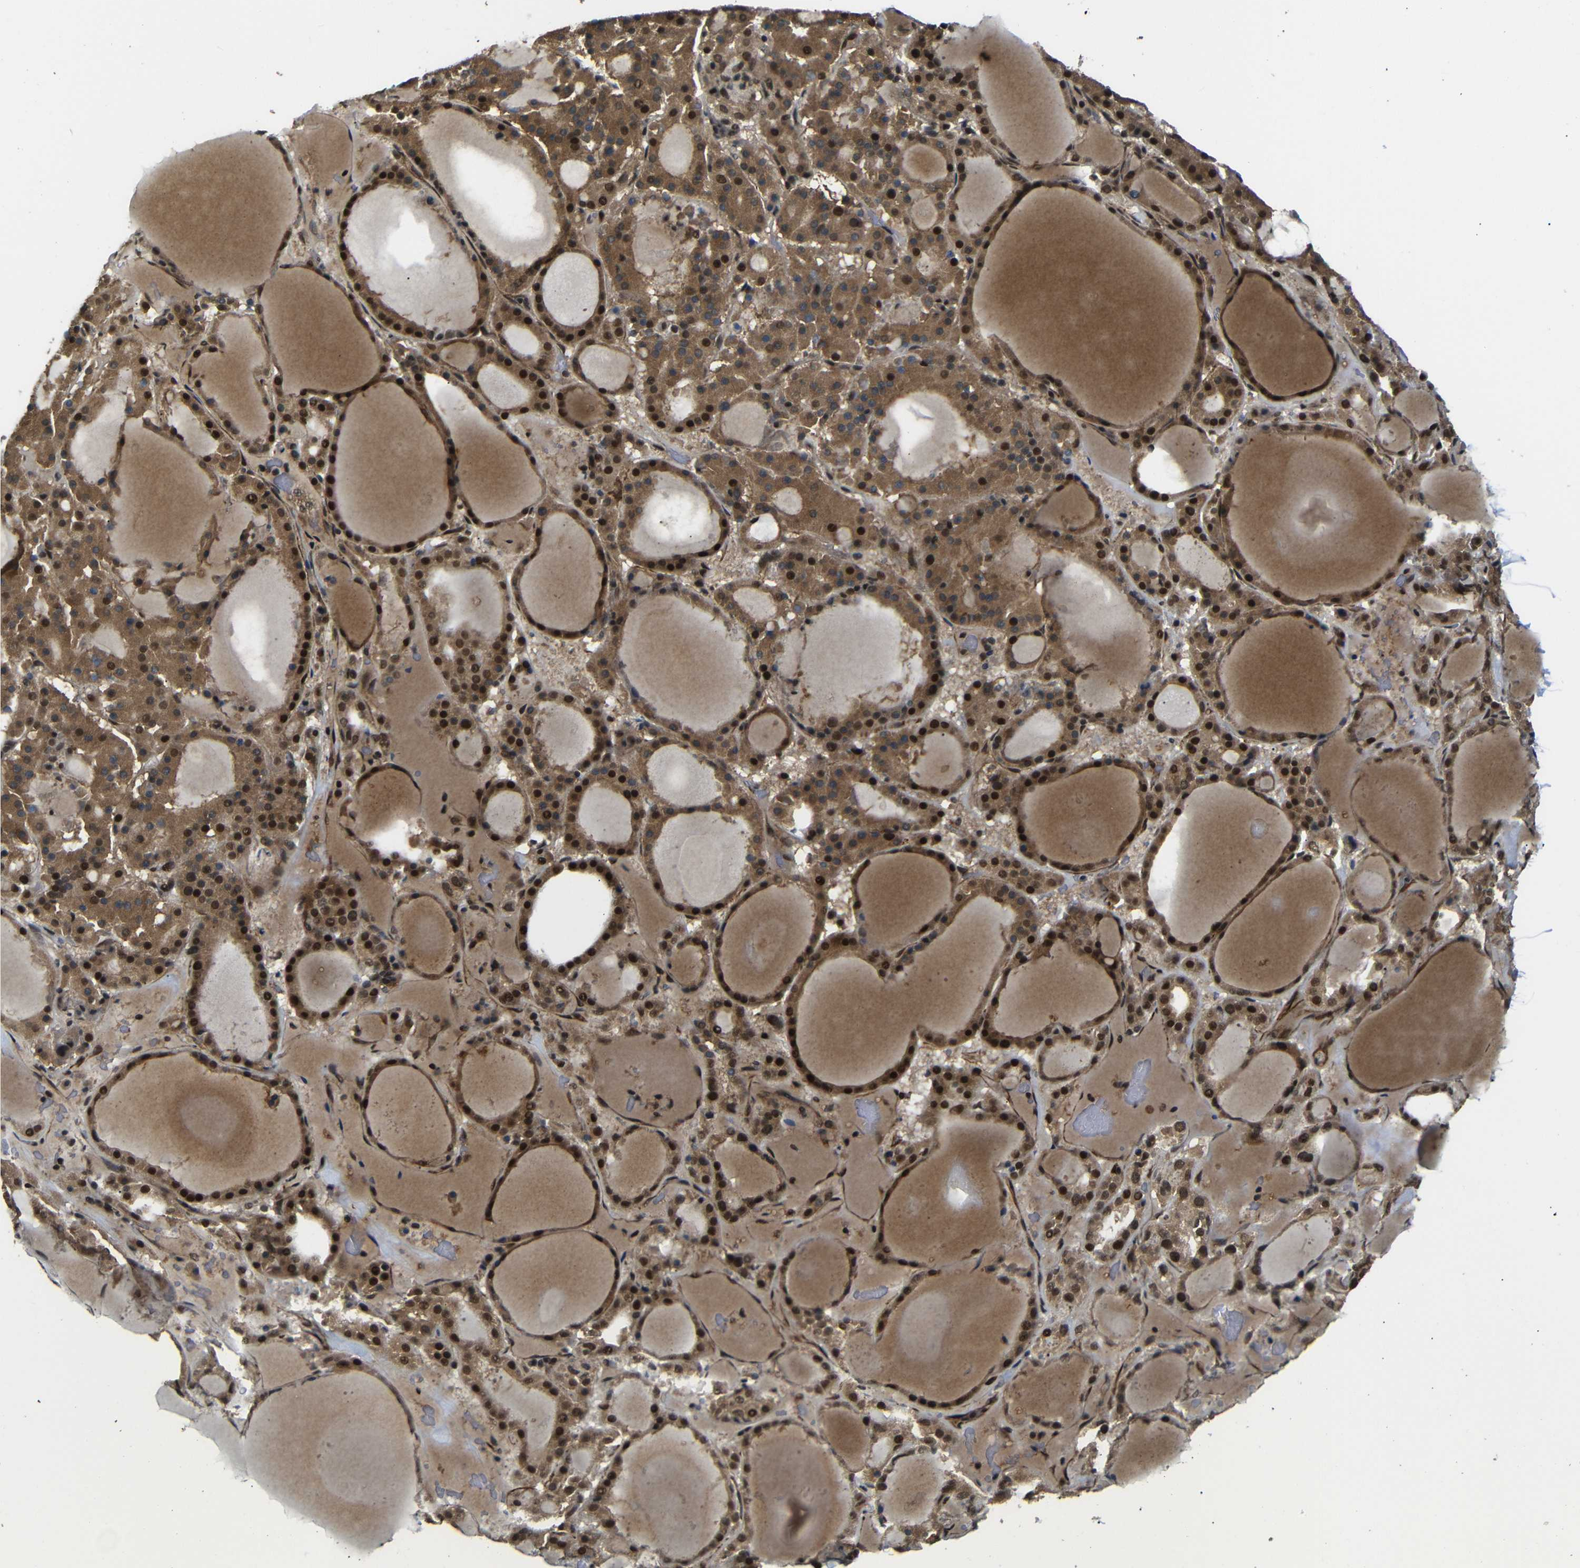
{"staining": {"intensity": "strong", "quantity": ">75%", "location": "cytoplasmic/membranous,nuclear"}, "tissue": "thyroid gland", "cell_type": "Glandular cells", "image_type": "normal", "snomed": [{"axis": "morphology", "description": "Normal tissue, NOS"}, {"axis": "morphology", "description": "Carcinoma, NOS"}, {"axis": "topography", "description": "Thyroid gland"}], "caption": "Glandular cells exhibit high levels of strong cytoplasmic/membranous,nuclear positivity in about >75% of cells in unremarkable thyroid gland.", "gene": "TBX2", "patient": {"sex": "female", "age": 86}}